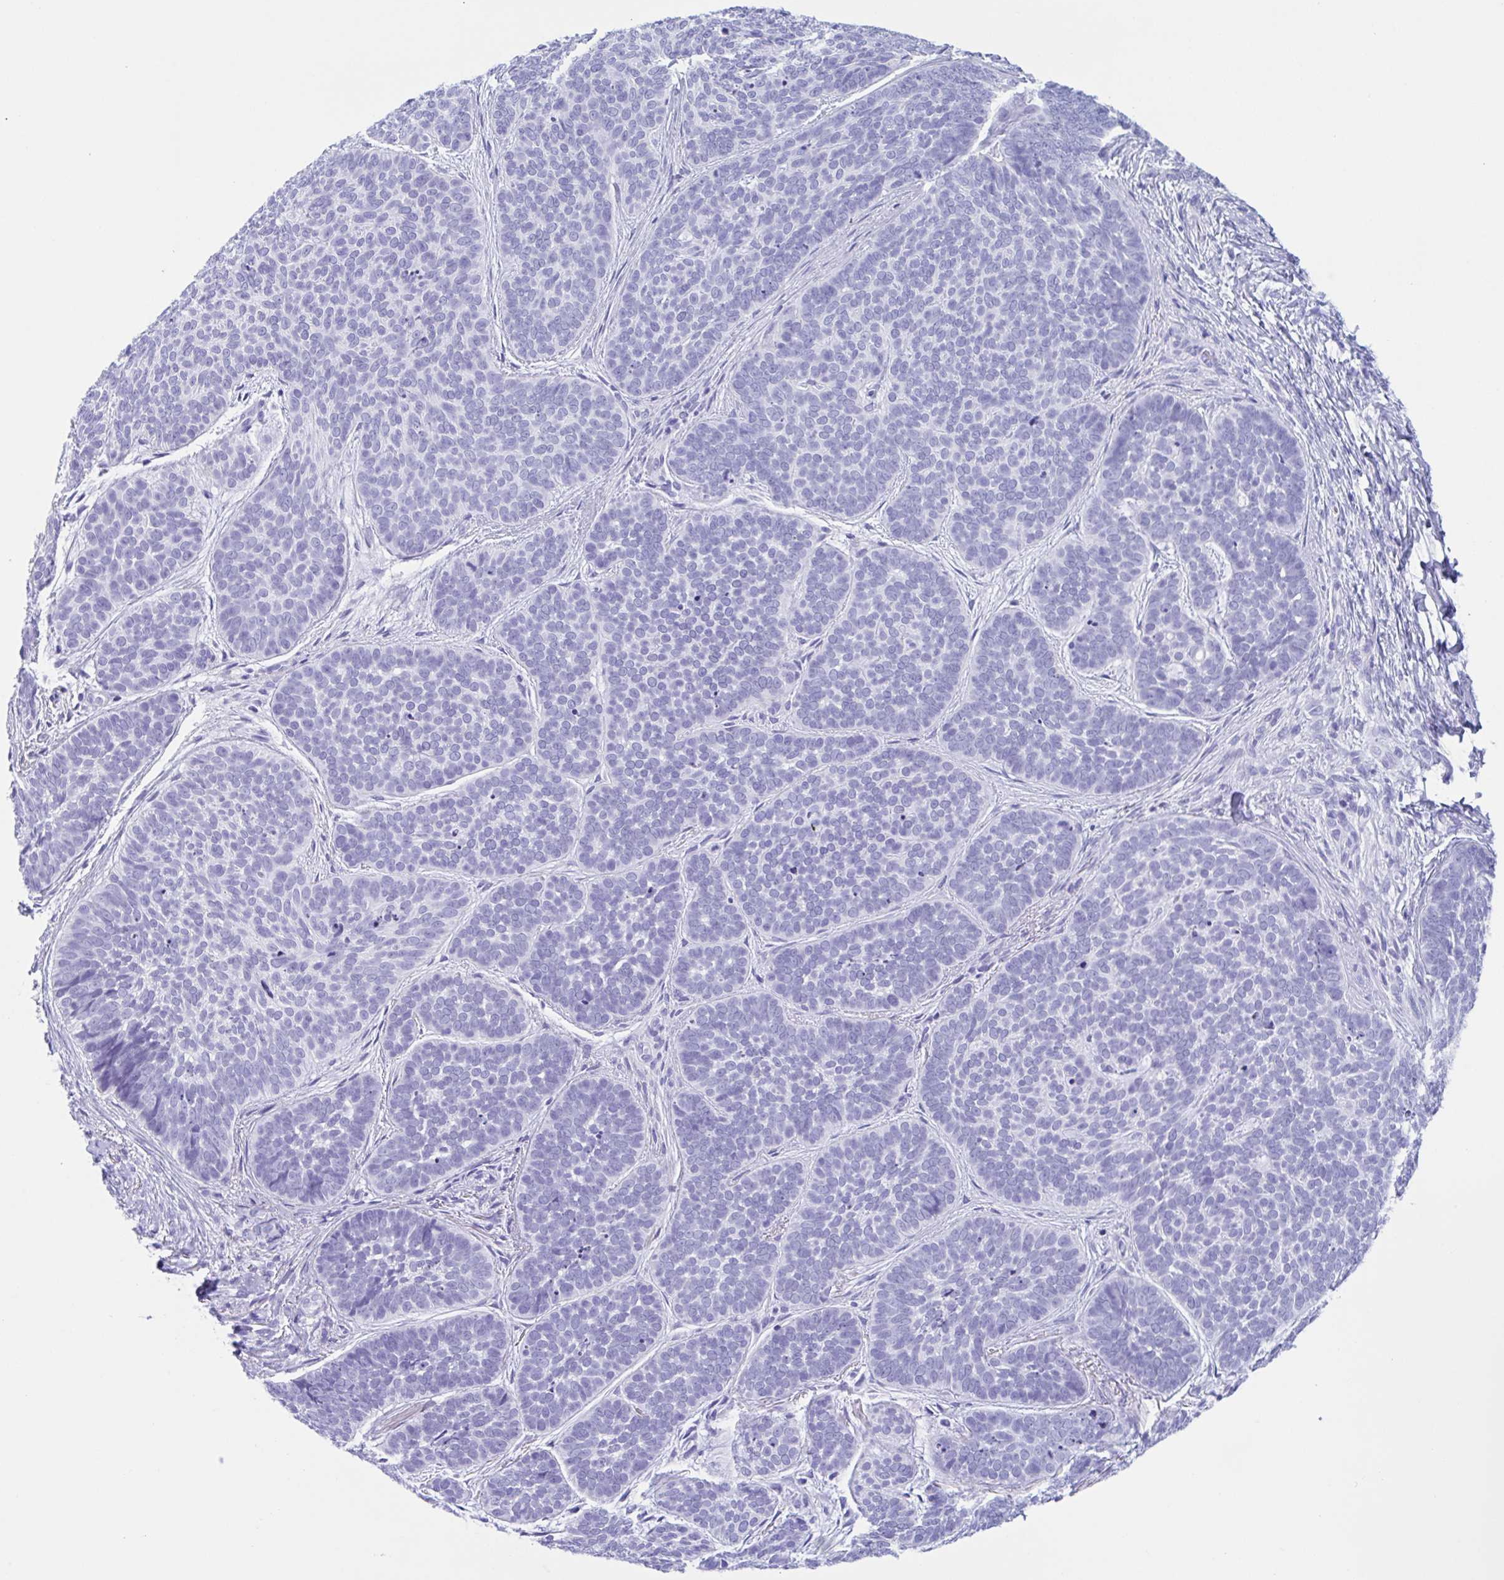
{"staining": {"intensity": "negative", "quantity": "none", "location": "none"}, "tissue": "skin cancer", "cell_type": "Tumor cells", "image_type": "cancer", "snomed": [{"axis": "morphology", "description": "Basal cell carcinoma"}, {"axis": "topography", "description": "Skin"}, {"axis": "topography", "description": "Skin of nose"}], "caption": "IHC of skin cancer demonstrates no expression in tumor cells.", "gene": "ZNF850", "patient": {"sex": "female", "age": 81}}